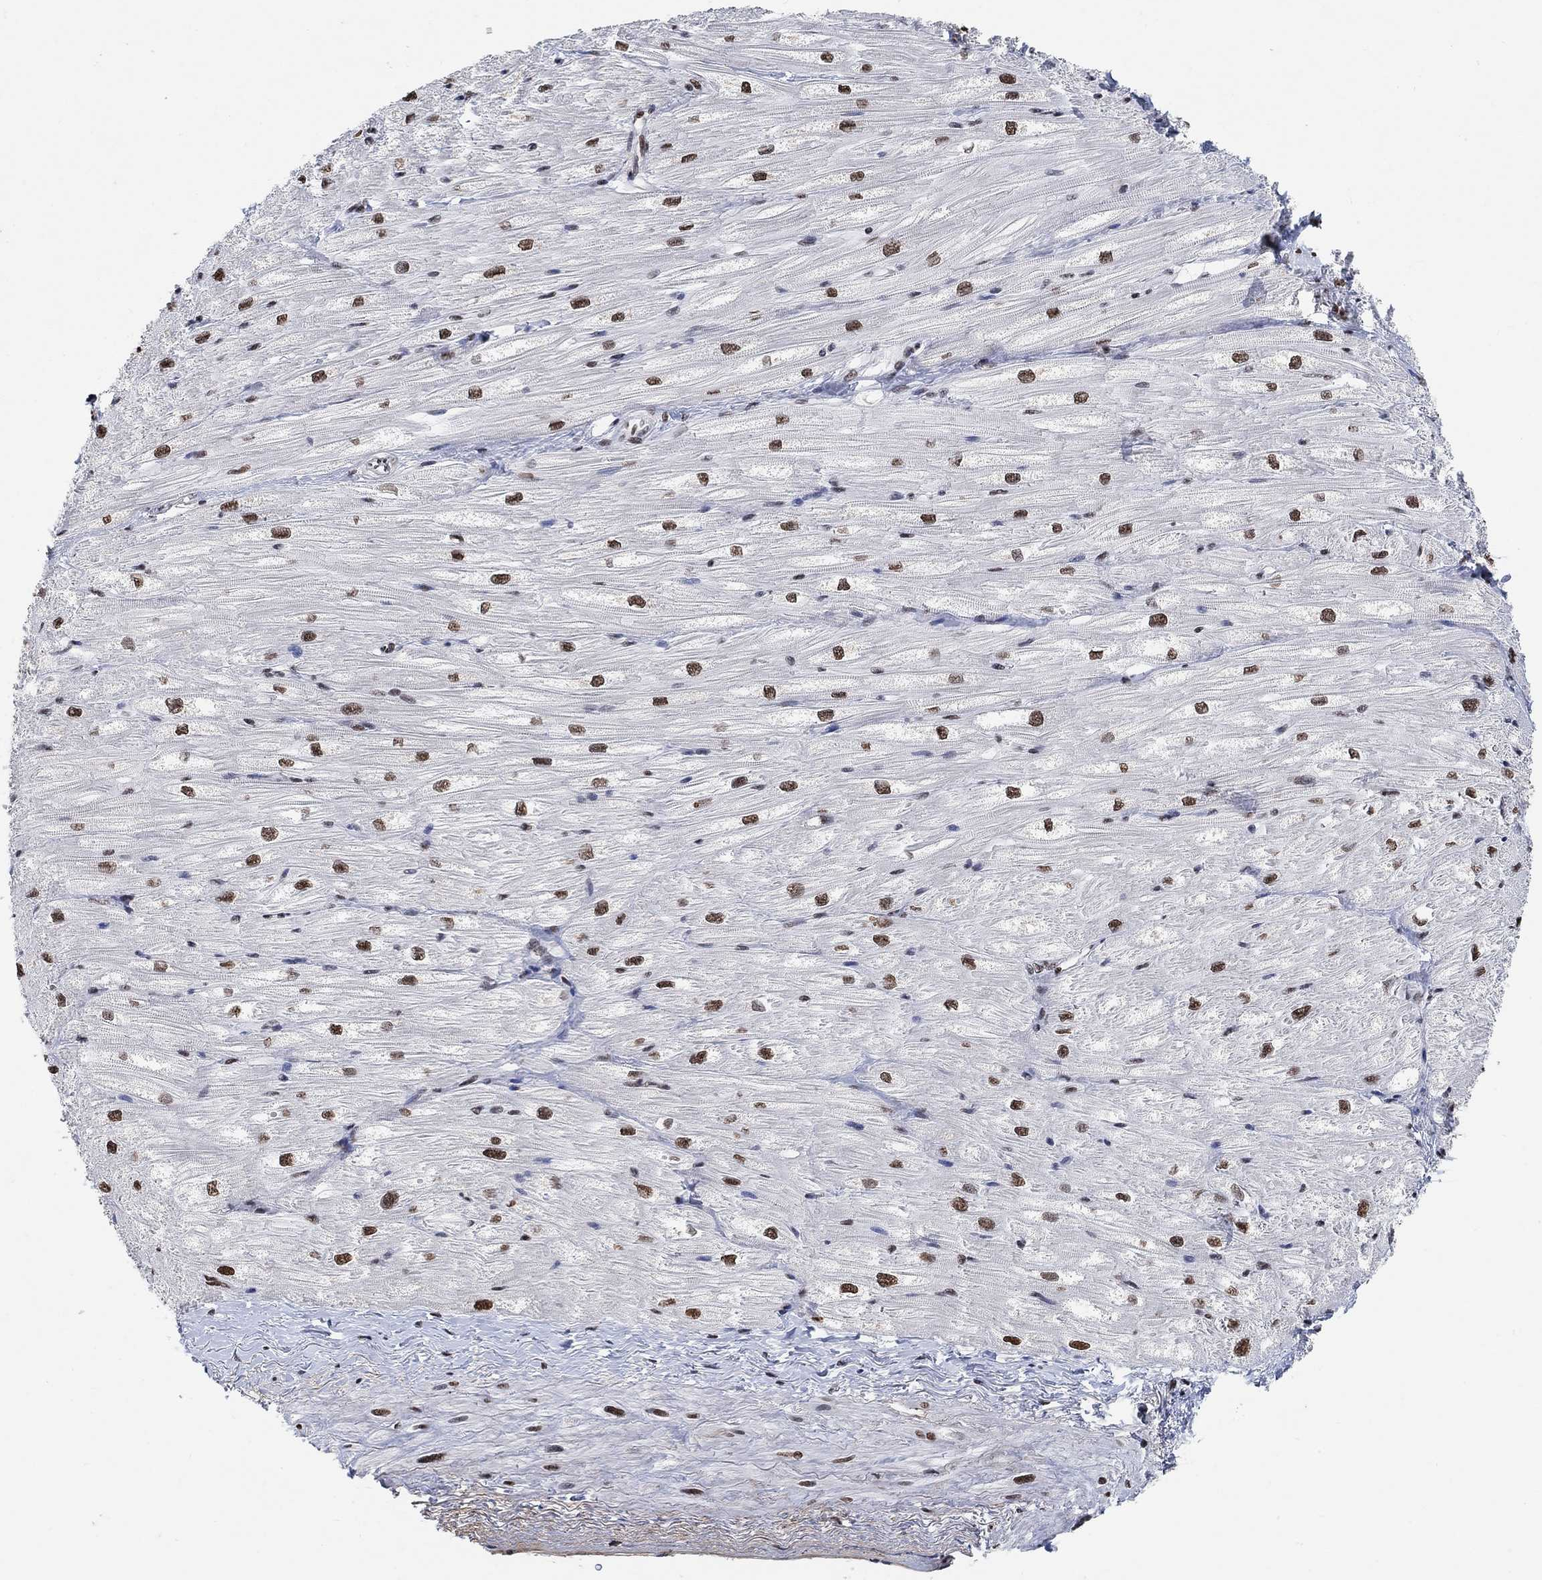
{"staining": {"intensity": "moderate", "quantity": "25%-75%", "location": "nuclear"}, "tissue": "heart muscle", "cell_type": "Cardiomyocytes", "image_type": "normal", "snomed": [{"axis": "morphology", "description": "Normal tissue, NOS"}, {"axis": "topography", "description": "Heart"}], "caption": "Brown immunohistochemical staining in benign heart muscle reveals moderate nuclear expression in approximately 25%-75% of cardiomyocytes. Immunohistochemistry stains the protein in brown and the nuclei are stained blue.", "gene": "USP39", "patient": {"sex": "male", "age": 57}}